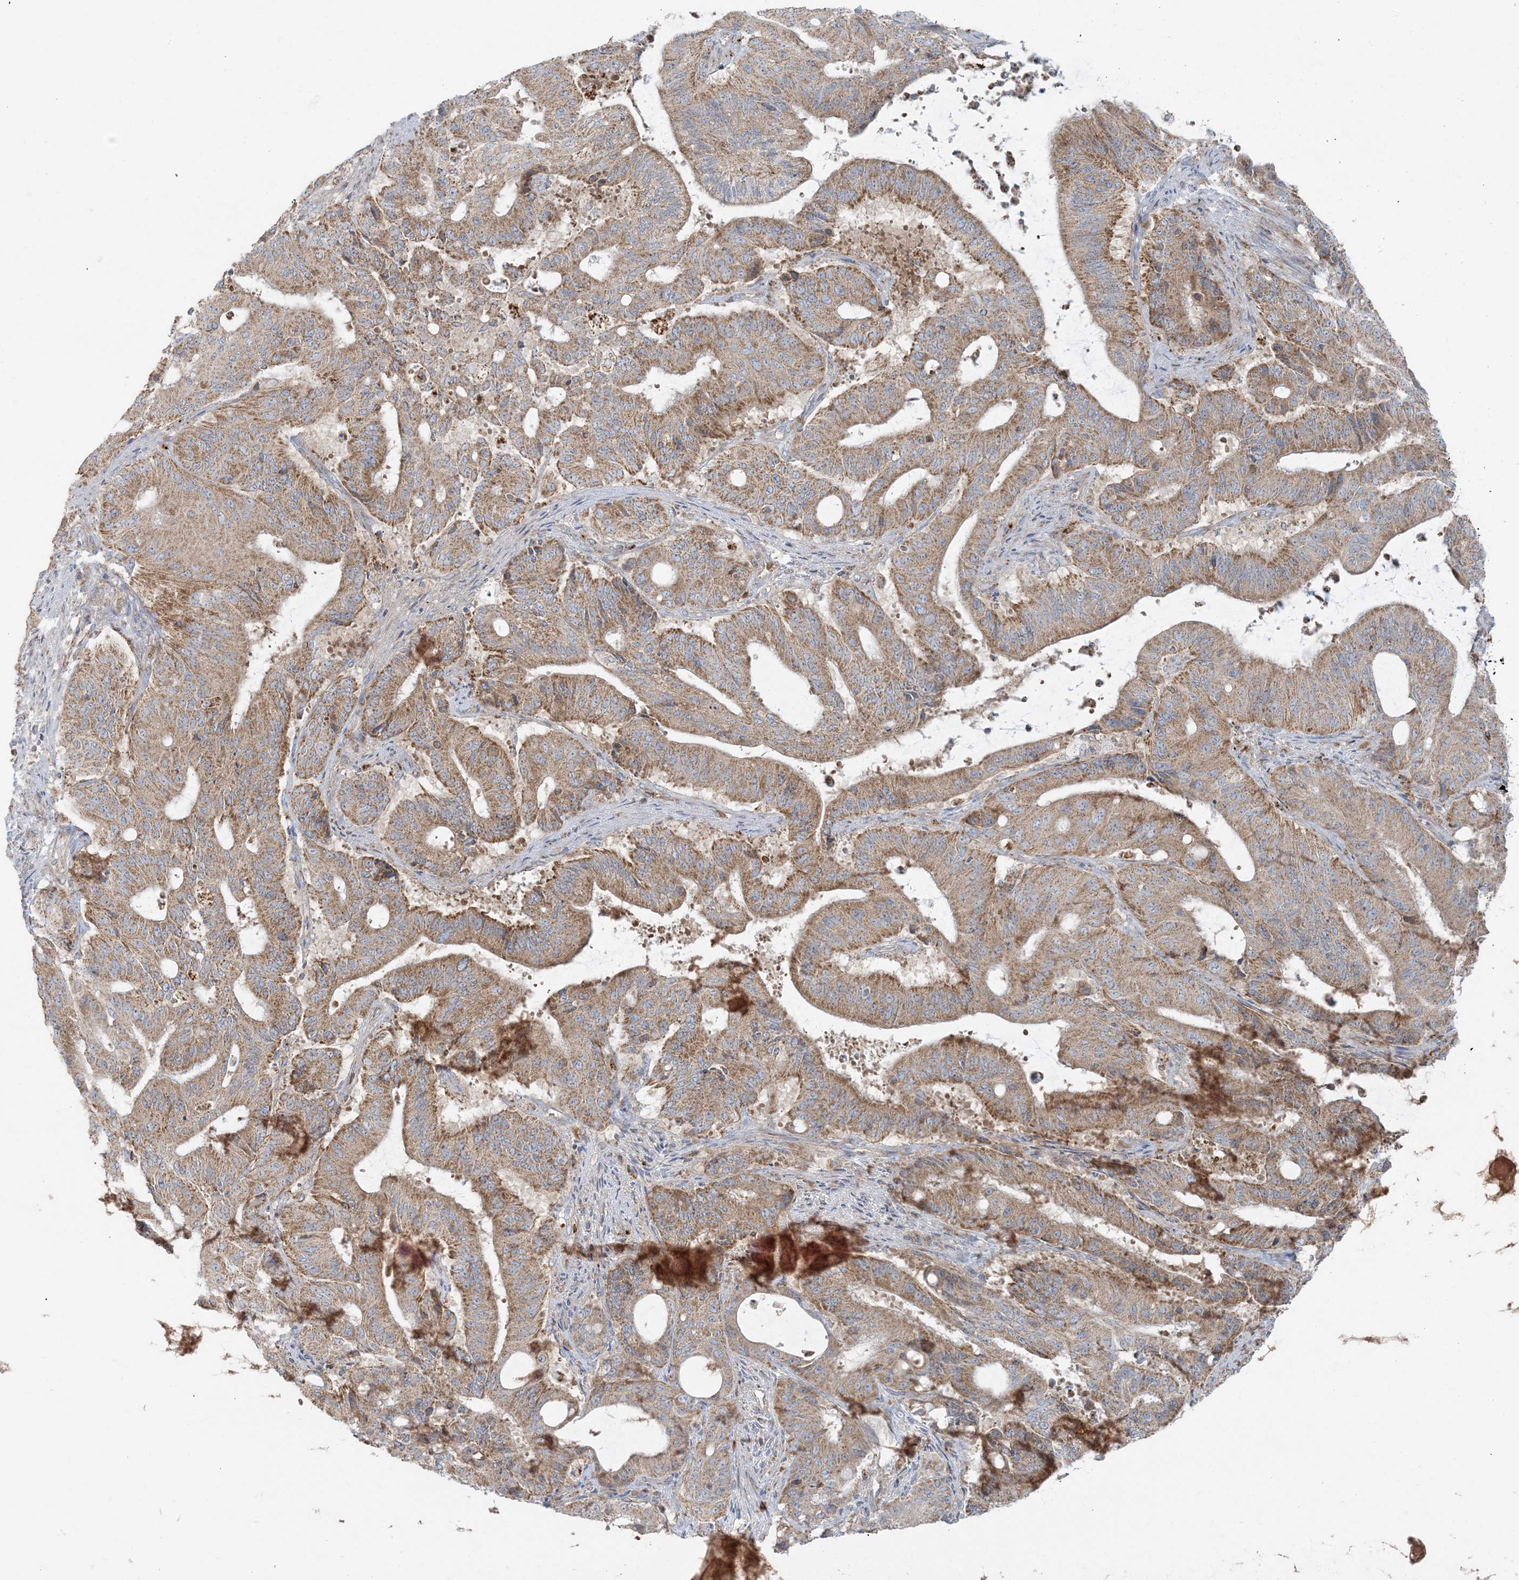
{"staining": {"intensity": "moderate", "quantity": ">75%", "location": "cytoplasmic/membranous"}, "tissue": "liver cancer", "cell_type": "Tumor cells", "image_type": "cancer", "snomed": [{"axis": "morphology", "description": "Normal tissue, NOS"}, {"axis": "morphology", "description": "Cholangiocarcinoma"}, {"axis": "topography", "description": "Liver"}, {"axis": "topography", "description": "Peripheral nerve tissue"}], "caption": "Immunohistochemical staining of cholangiocarcinoma (liver) shows medium levels of moderate cytoplasmic/membranous positivity in approximately >75% of tumor cells.", "gene": "PIK3R4", "patient": {"sex": "female", "age": 73}}